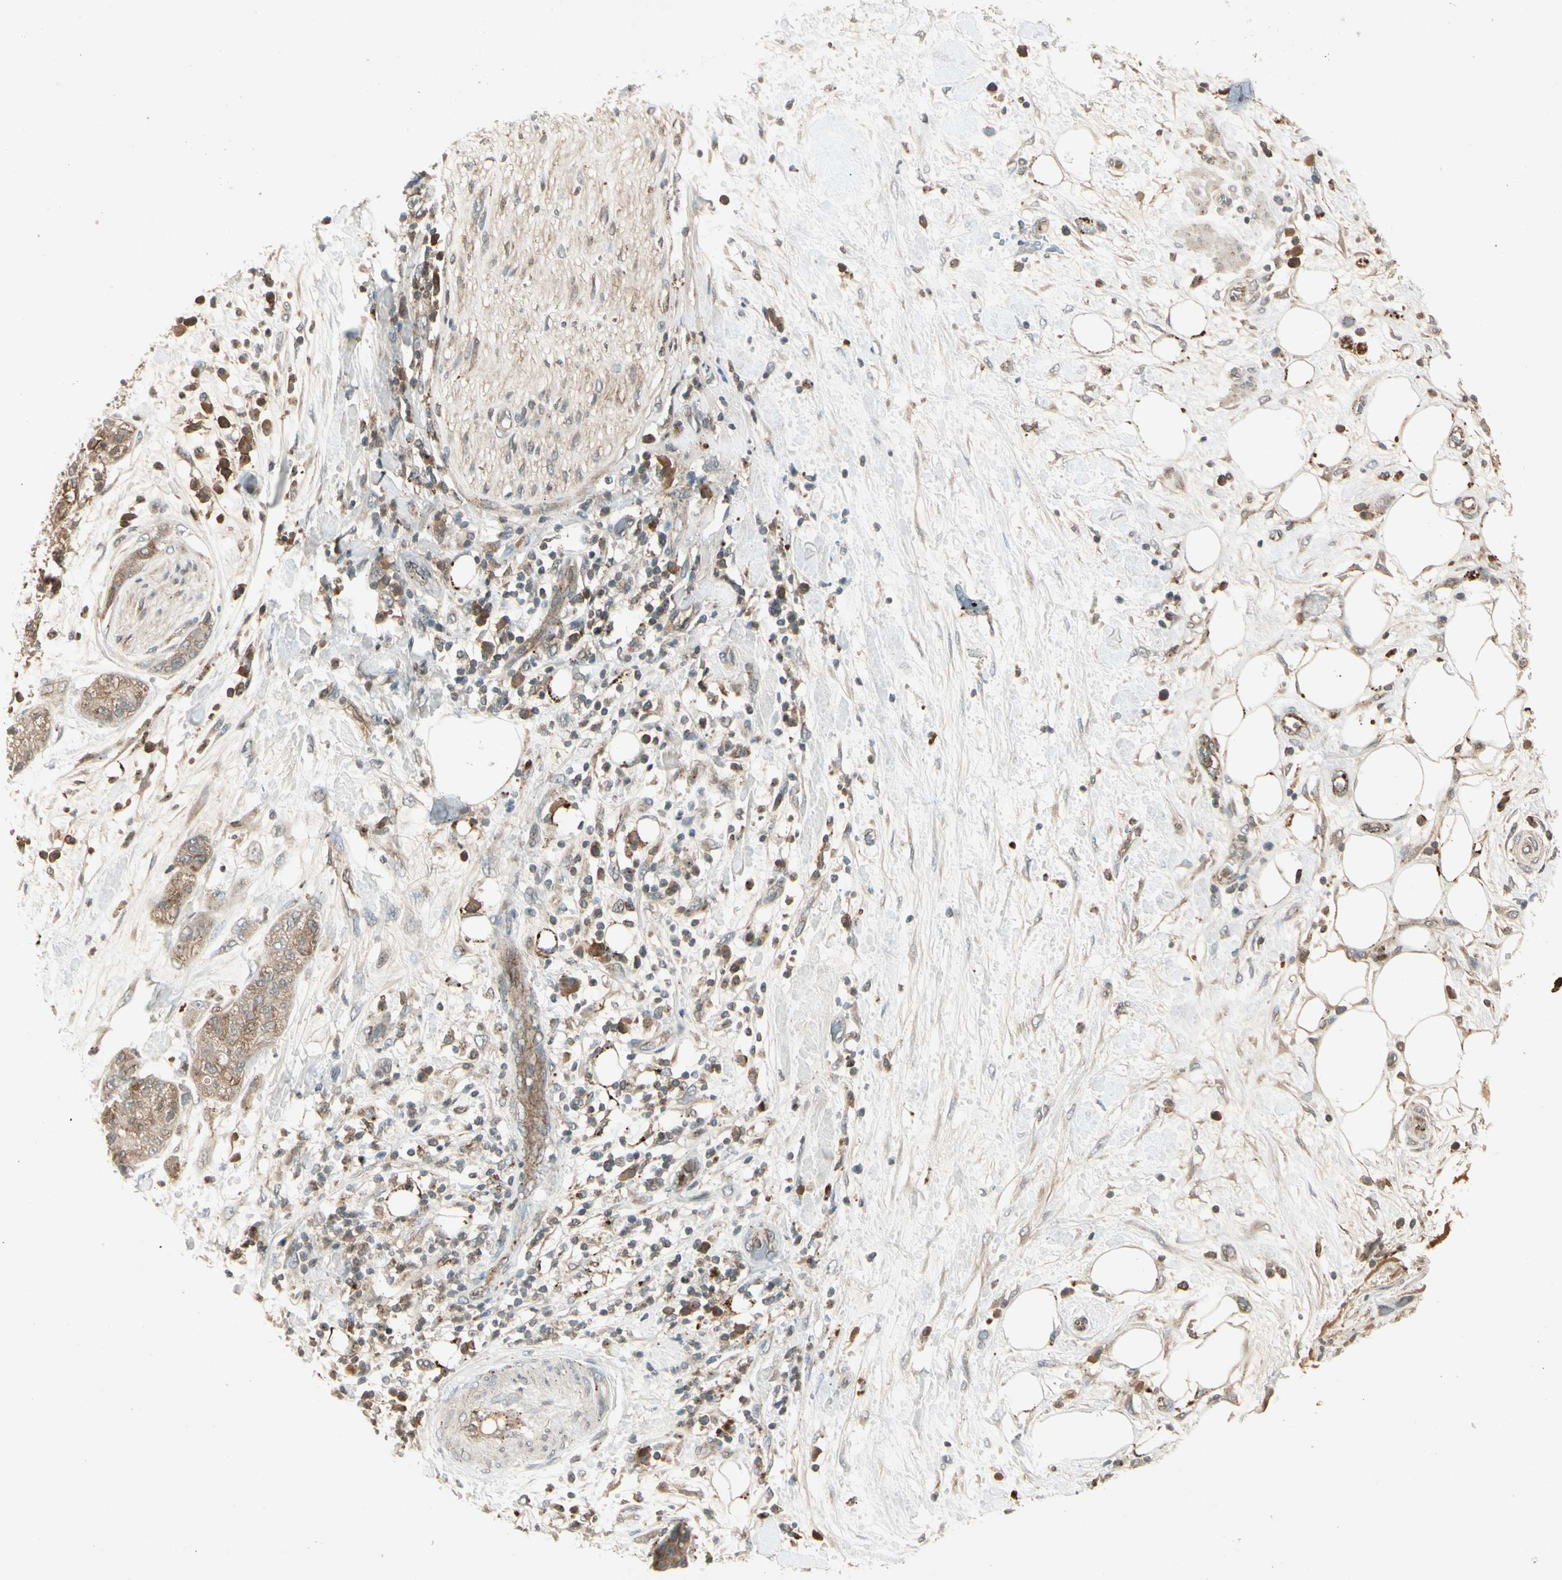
{"staining": {"intensity": "moderate", "quantity": ">75%", "location": "cytoplasmic/membranous"}, "tissue": "pancreatic cancer", "cell_type": "Tumor cells", "image_type": "cancer", "snomed": [{"axis": "morphology", "description": "Adenocarcinoma, NOS"}, {"axis": "topography", "description": "Pancreas"}], "caption": "A photomicrograph showing moderate cytoplasmic/membranous expression in approximately >75% of tumor cells in pancreatic cancer, as visualized by brown immunohistochemical staining.", "gene": "FLOT1", "patient": {"sex": "female", "age": 78}}